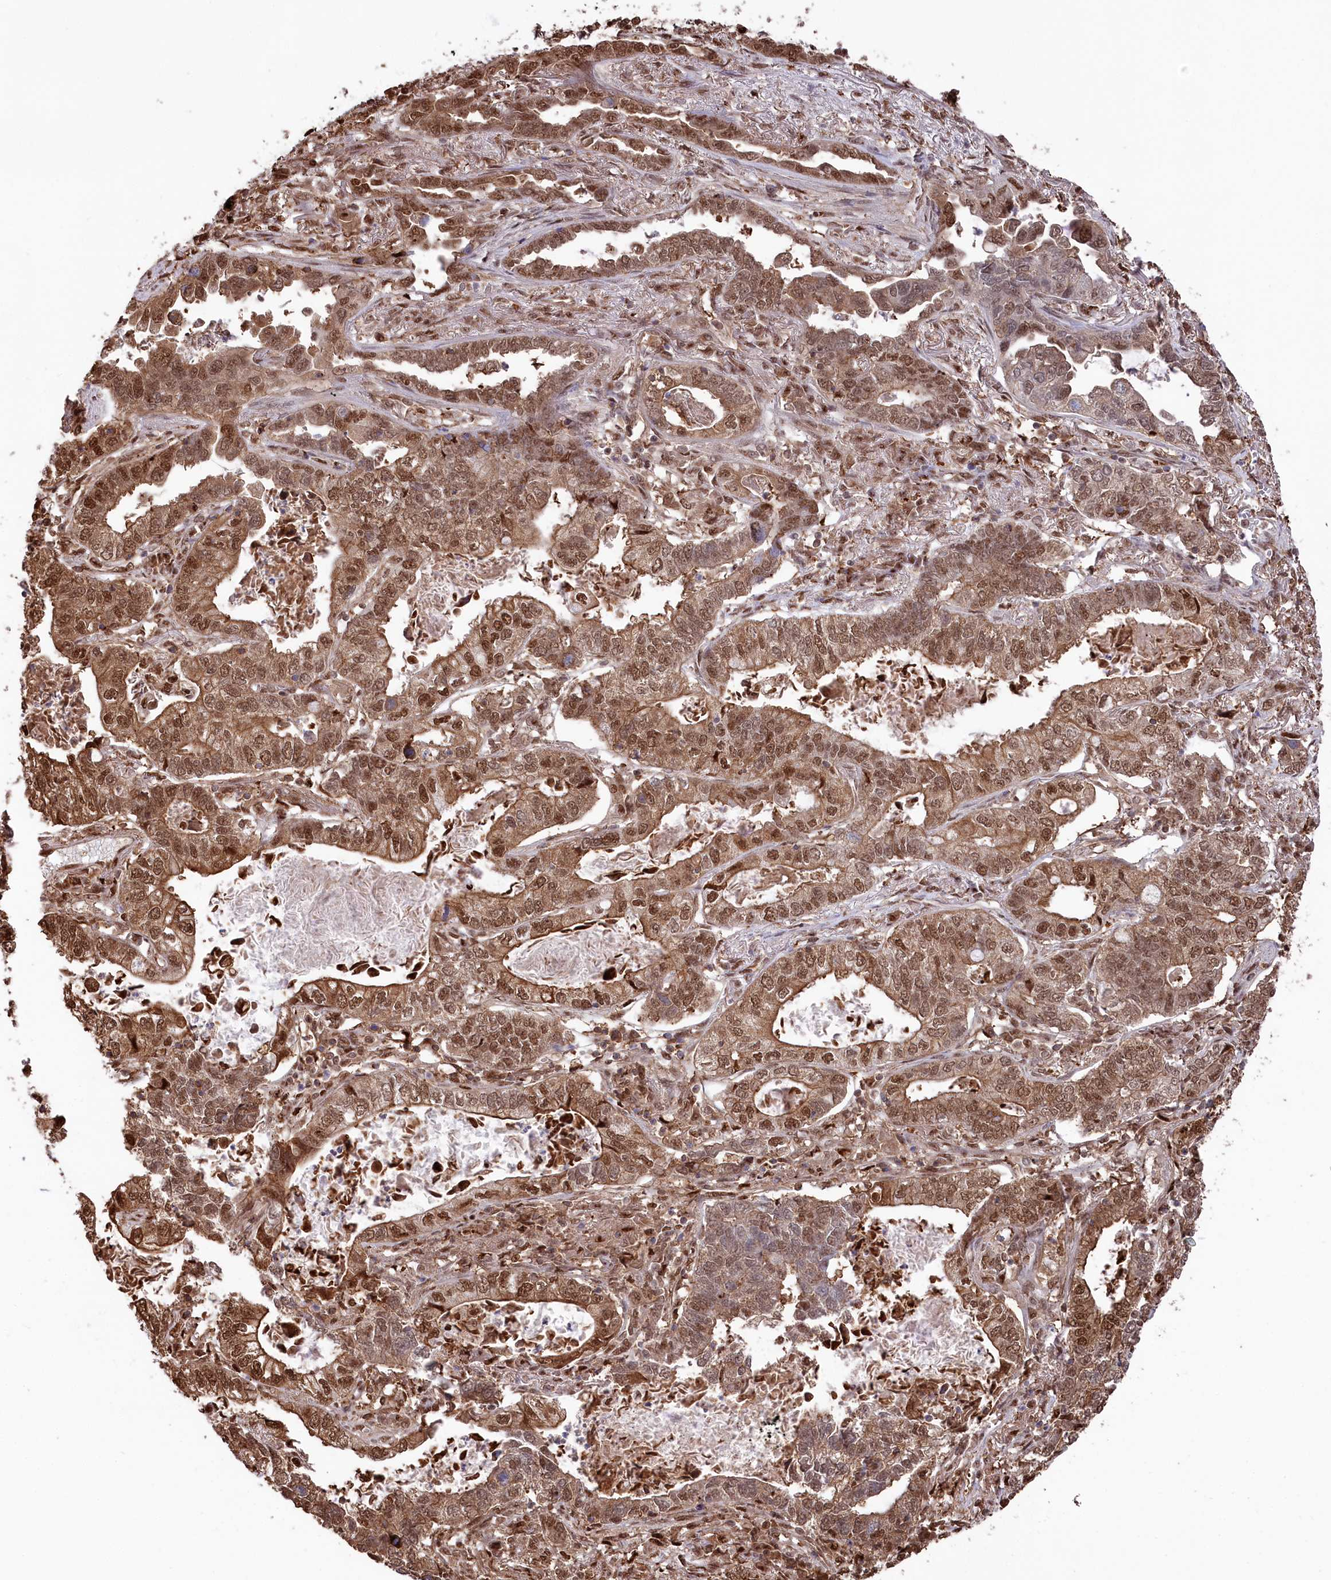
{"staining": {"intensity": "moderate", "quantity": ">75%", "location": "cytoplasmic/membranous,nuclear"}, "tissue": "lung cancer", "cell_type": "Tumor cells", "image_type": "cancer", "snomed": [{"axis": "morphology", "description": "Adenocarcinoma, NOS"}, {"axis": "topography", "description": "Lung"}], "caption": "Protein analysis of adenocarcinoma (lung) tissue reveals moderate cytoplasmic/membranous and nuclear expression in about >75% of tumor cells.", "gene": "PSMA1", "patient": {"sex": "male", "age": 67}}